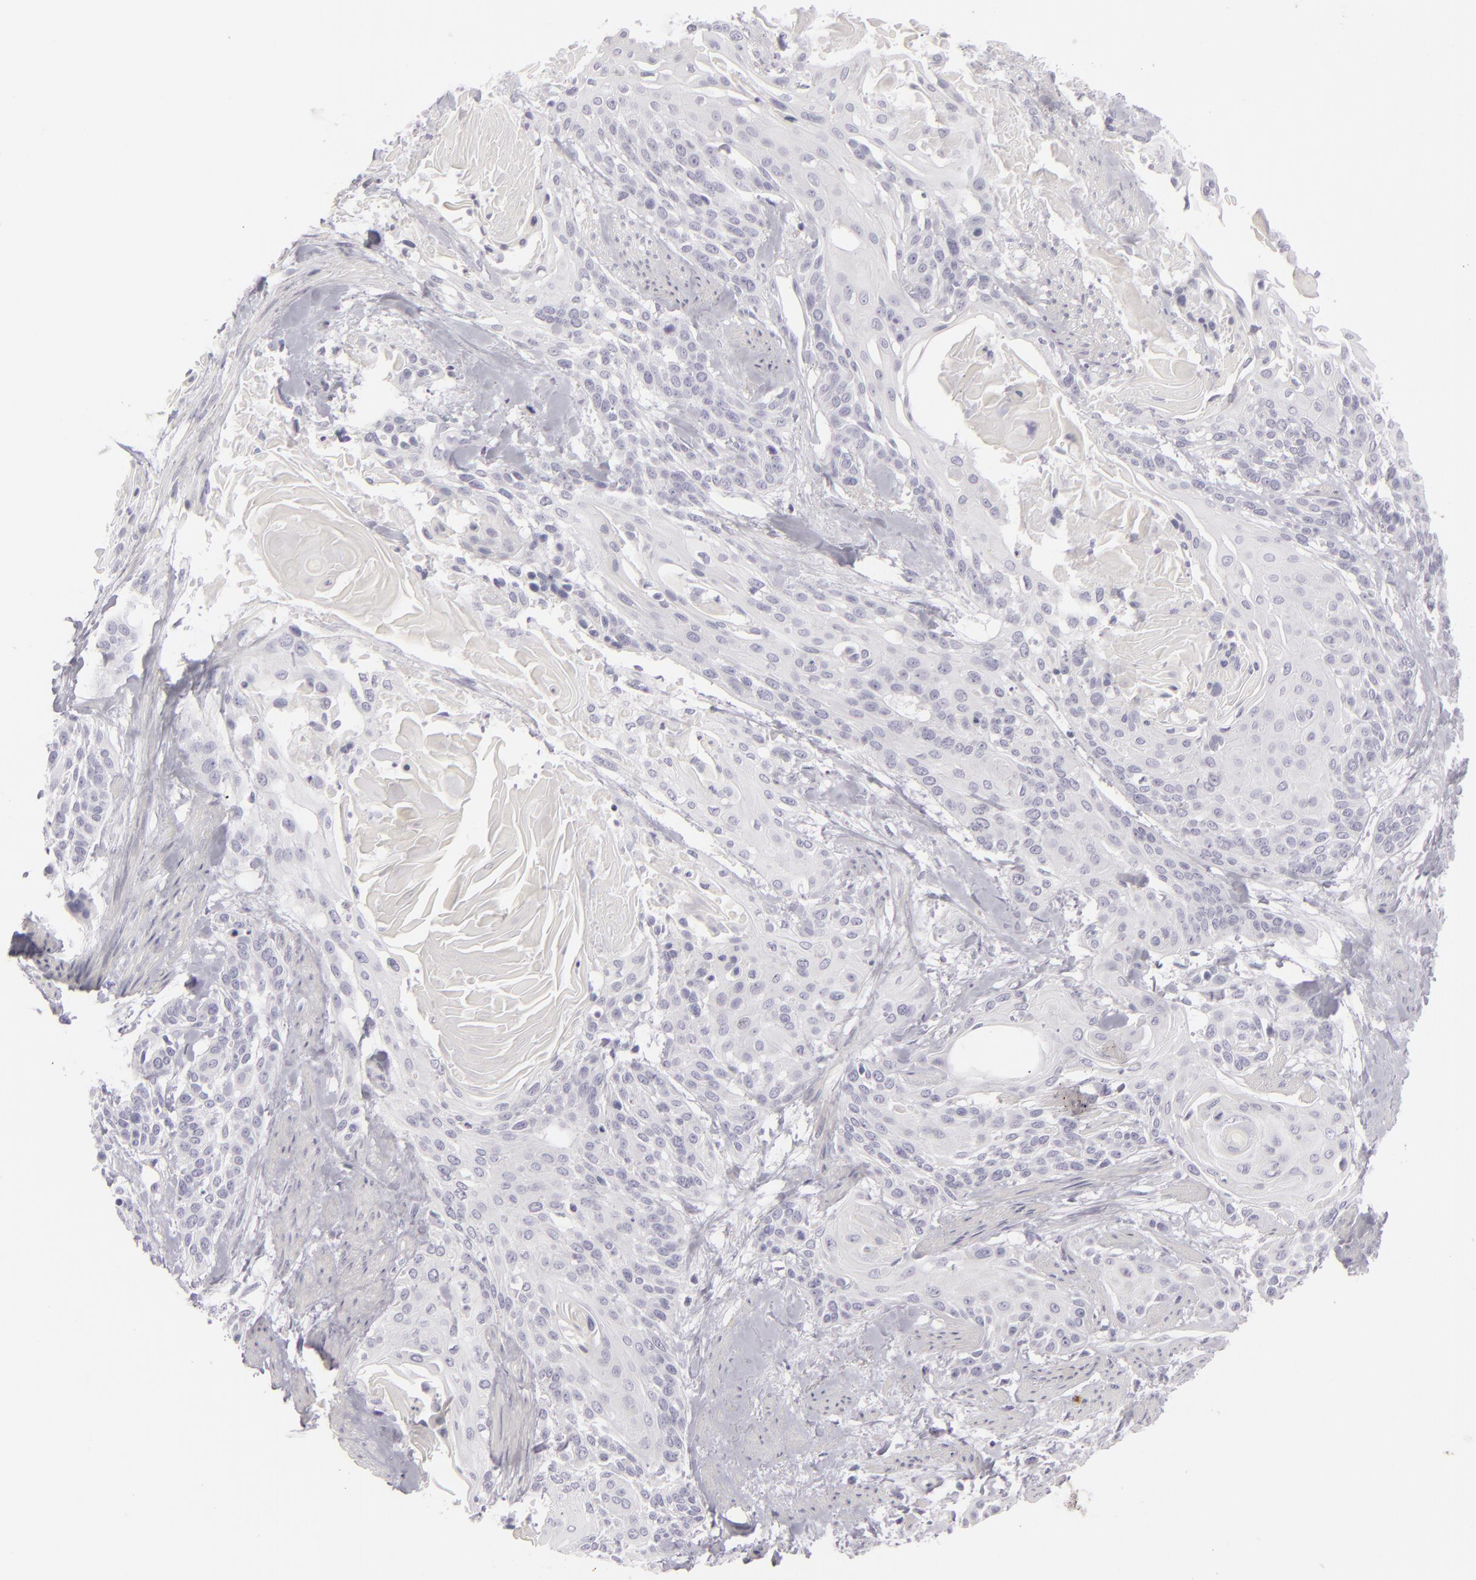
{"staining": {"intensity": "negative", "quantity": "none", "location": "none"}, "tissue": "cervical cancer", "cell_type": "Tumor cells", "image_type": "cancer", "snomed": [{"axis": "morphology", "description": "Squamous cell carcinoma, NOS"}, {"axis": "topography", "description": "Cervix"}], "caption": "There is no significant staining in tumor cells of cervical squamous cell carcinoma. (Immunohistochemistry, brightfield microscopy, high magnification).", "gene": "CDX2", "patient": {"sex": "female", "age": 57}}